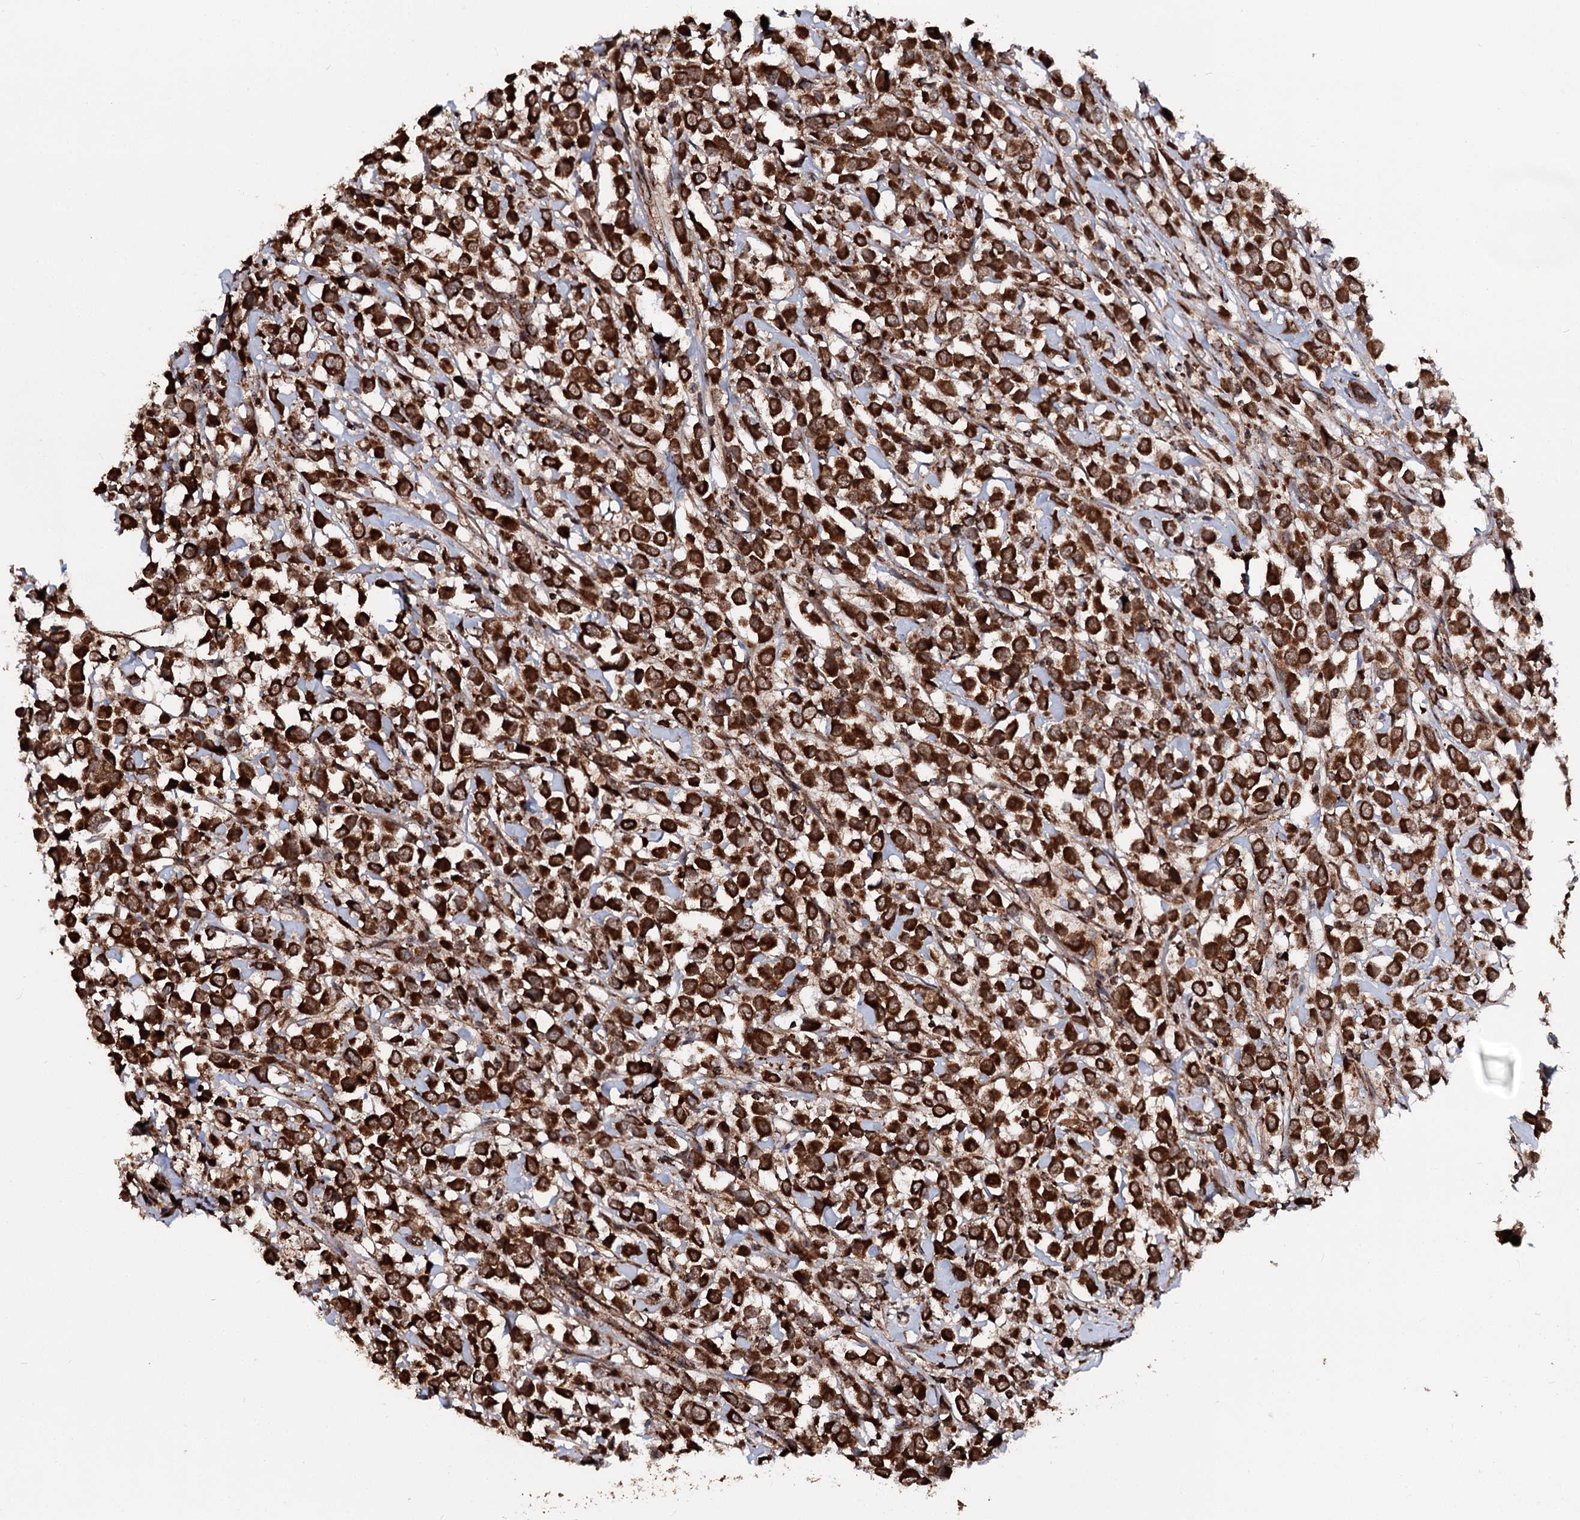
{"staining": {"intensity": "strong", "quantity": ">75%", "location": "cytoplasmic/membranous"}, "tissue": "breast cancer", "cell_type": "Tumor cells", "image_type": "cancer", "snomed": [{"axis": "morphology", "description": "Duct carcinoma"}, {"axis": "topography", "description": "Breast"}], "caption": "Protein expression analysis of infiltrating ductal carcinoma (breast) demonstrates strong cytoplasmic/membranous positivity in about >75% of tumor cells.", "gene": "FGFR1OP2", "patient": {"sex": "female", "age": 61}}